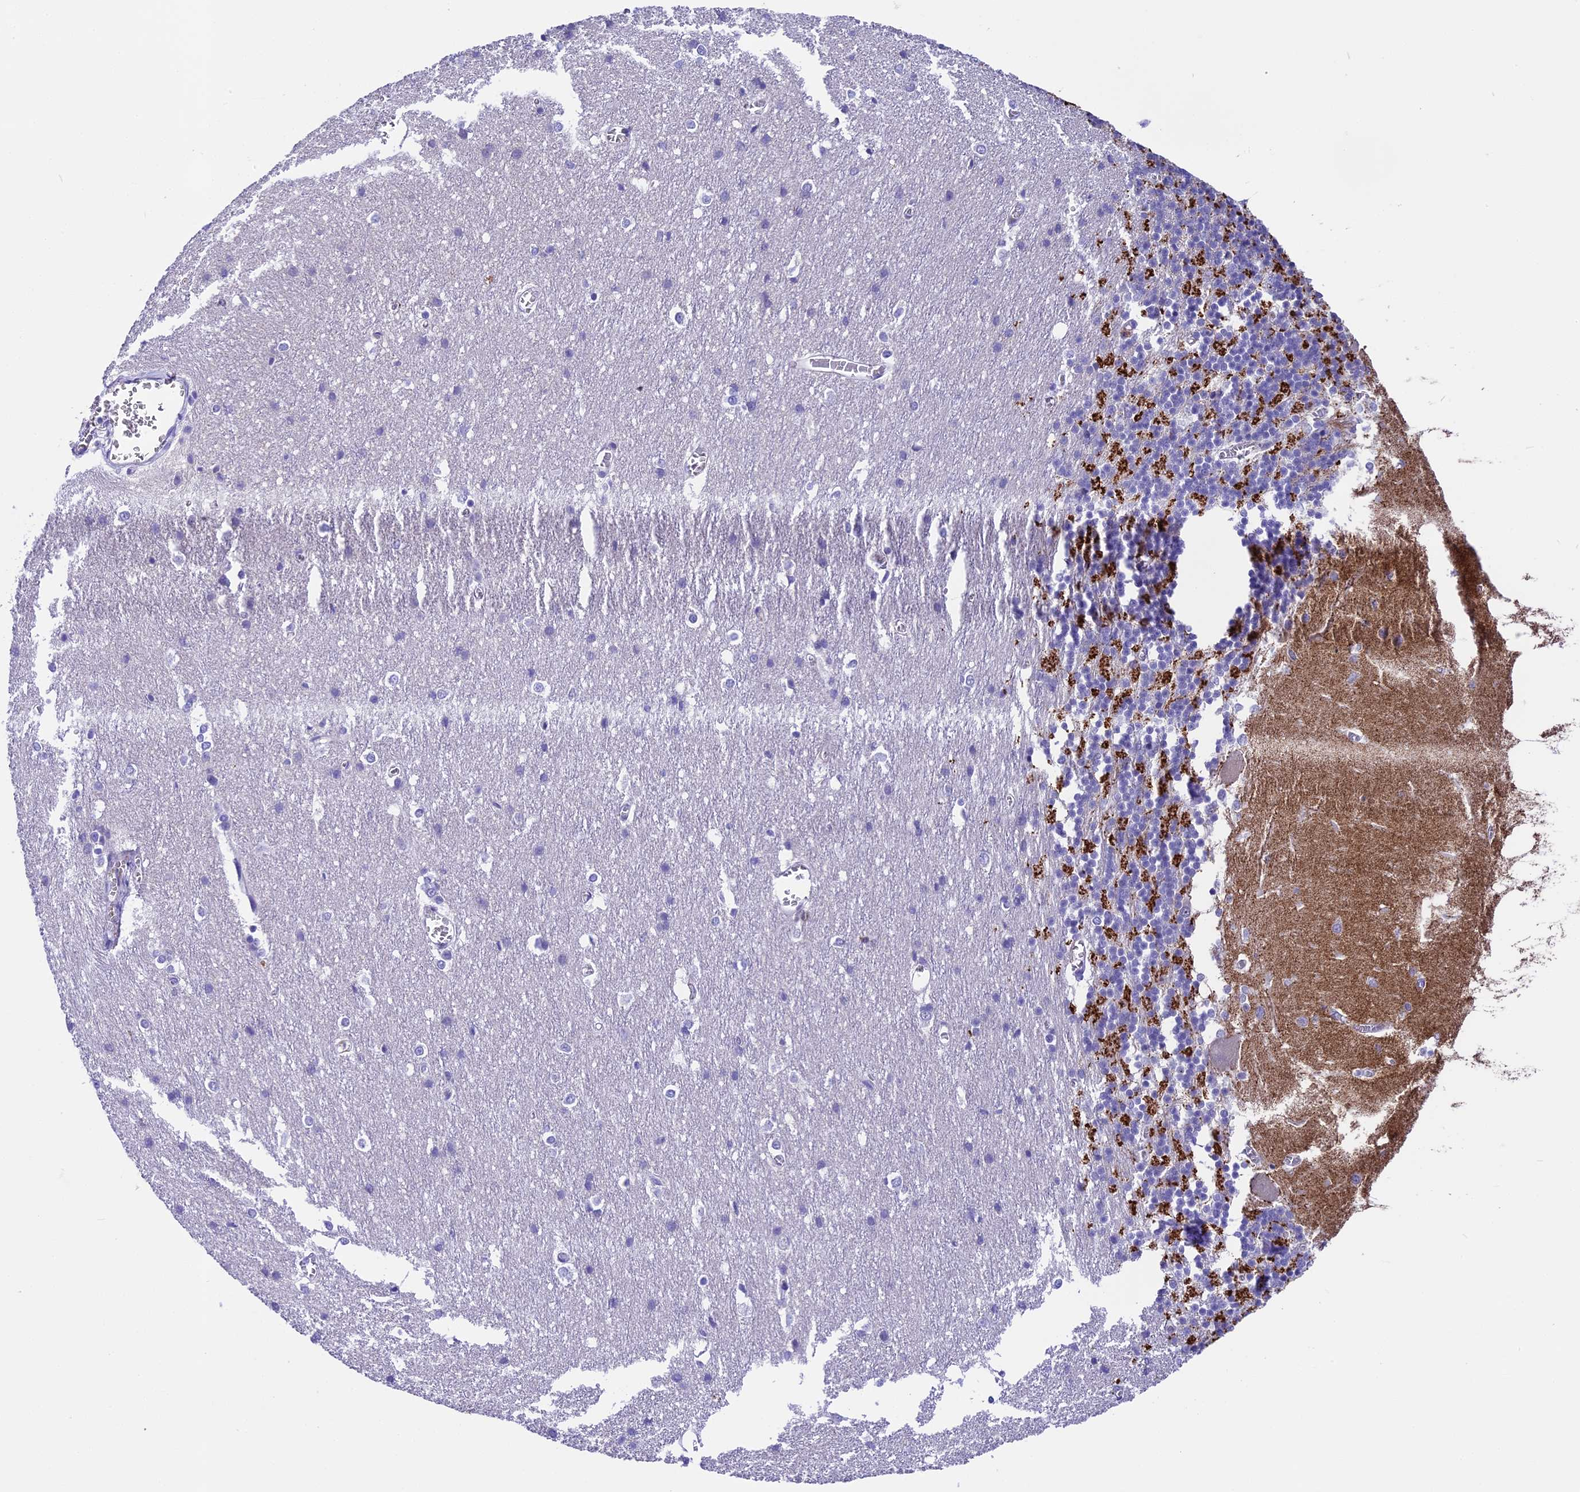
{"staining": {"intensity": "moderate", "quantity": "<25%", "location": "cytoplasmic/membranous"}, "tissue": "cerebellum", "cell_type": "Cells in granular layer", "image_type": "normal", "snomed": [{"axis": "morphology", "description": "Normal tissue, NOS"}, {"axis": "topography", "description": "Cerebellum"}], "caption": "Cells in granular layer exhibit low levels of moderate cytoplasmic/membranous expression in about <25% of cells in benign human cerebellum.", "gene": "PRR15", "patient": {"sex": "male", "age": 37}}